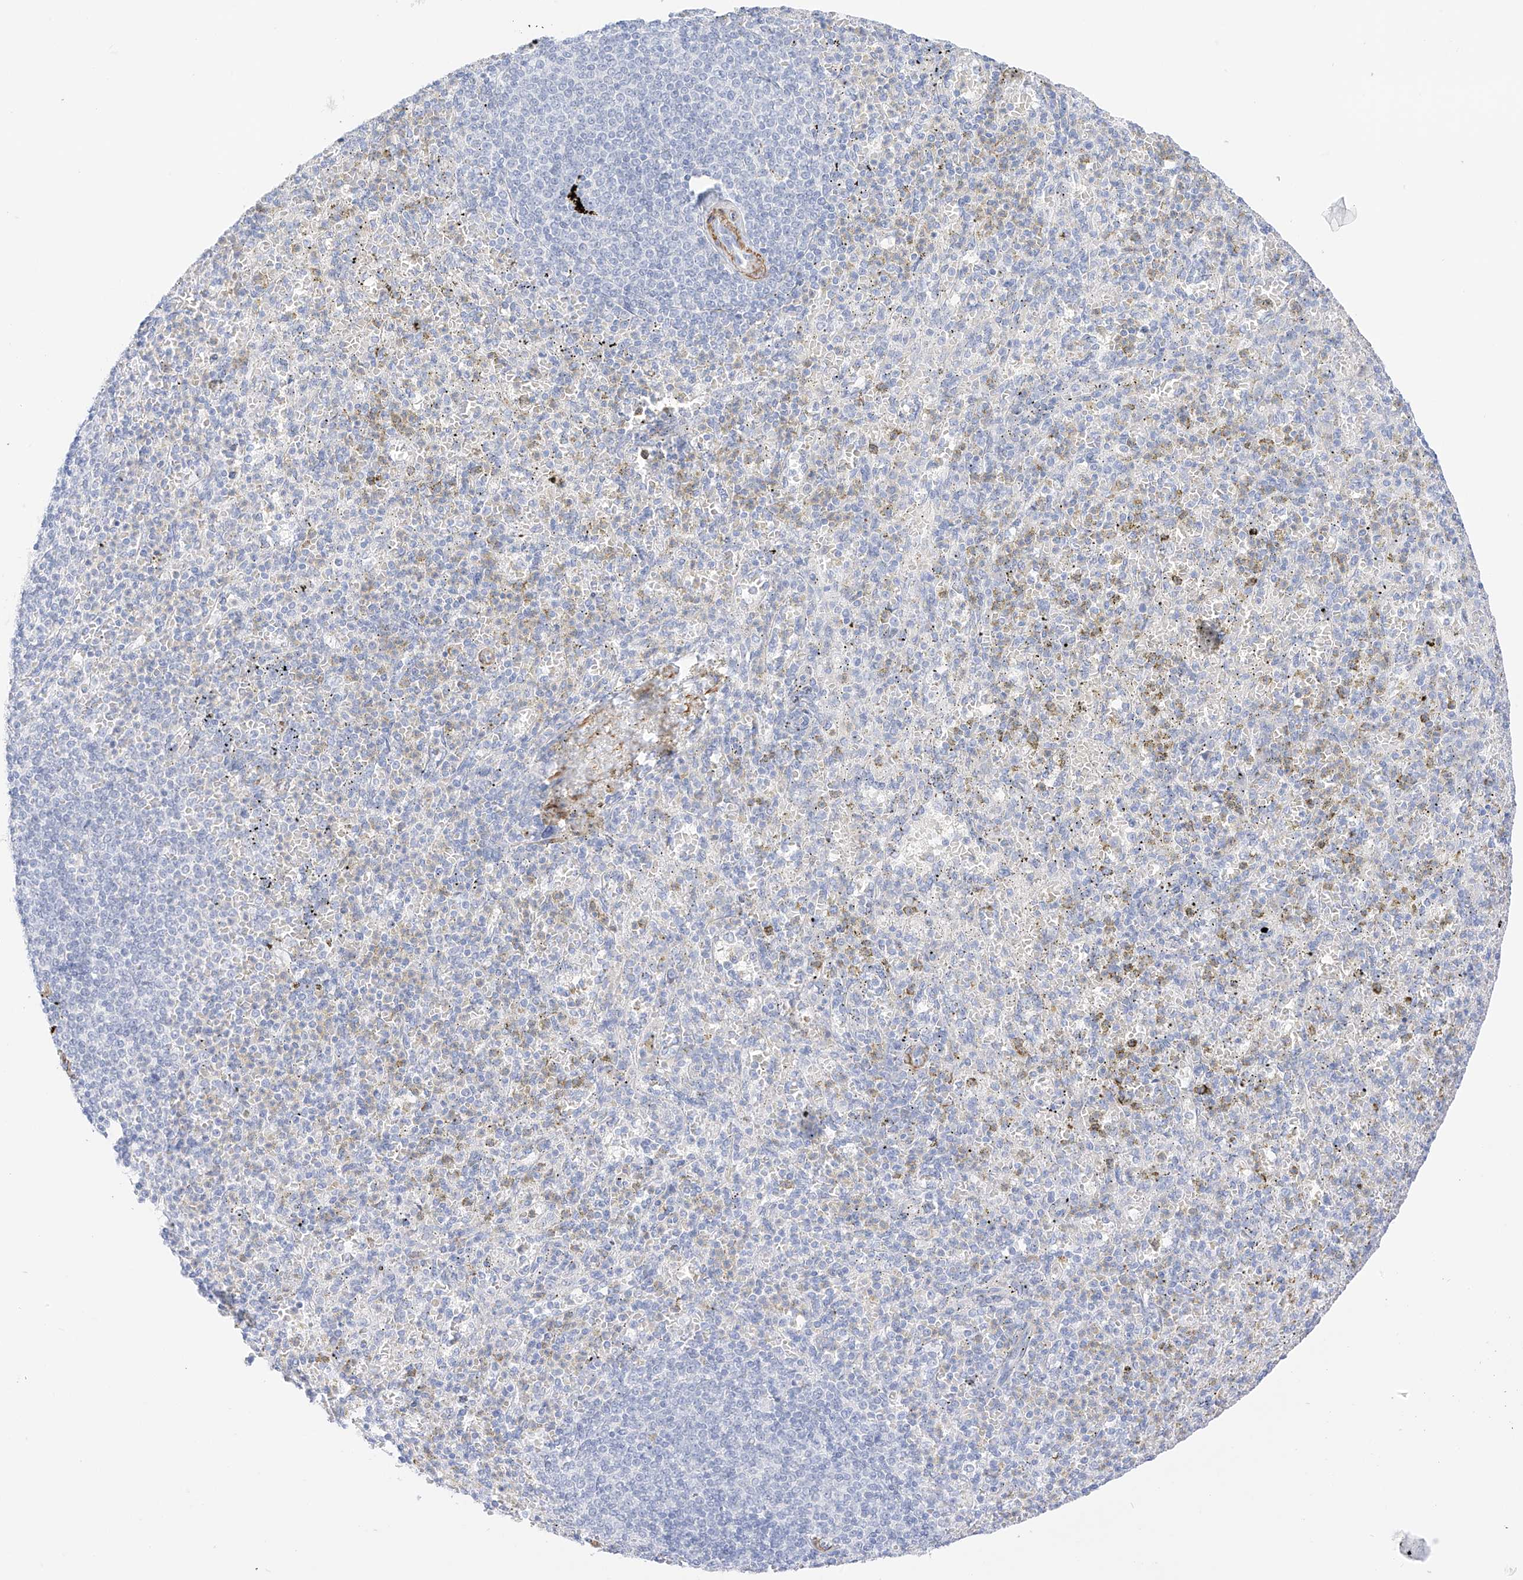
{"staining": {"intensity": "negative", "quantity": "none", "location": "none"}, "tissue": "spleen", "cell_type": "Cells in red pulp", "image_type": "normal", "snomed": [{"axis": "morphology", "description": "Normal tissue, NOS"}, {"axis": "topography", "description": "Spleen"}], "caption": "This is an immunohistochemistry histopathology image of benign spleen. There is no expression in cells in red pulp.", "gene": "ST3GAL5", "patient": {"sex": "female", "age": 74}}